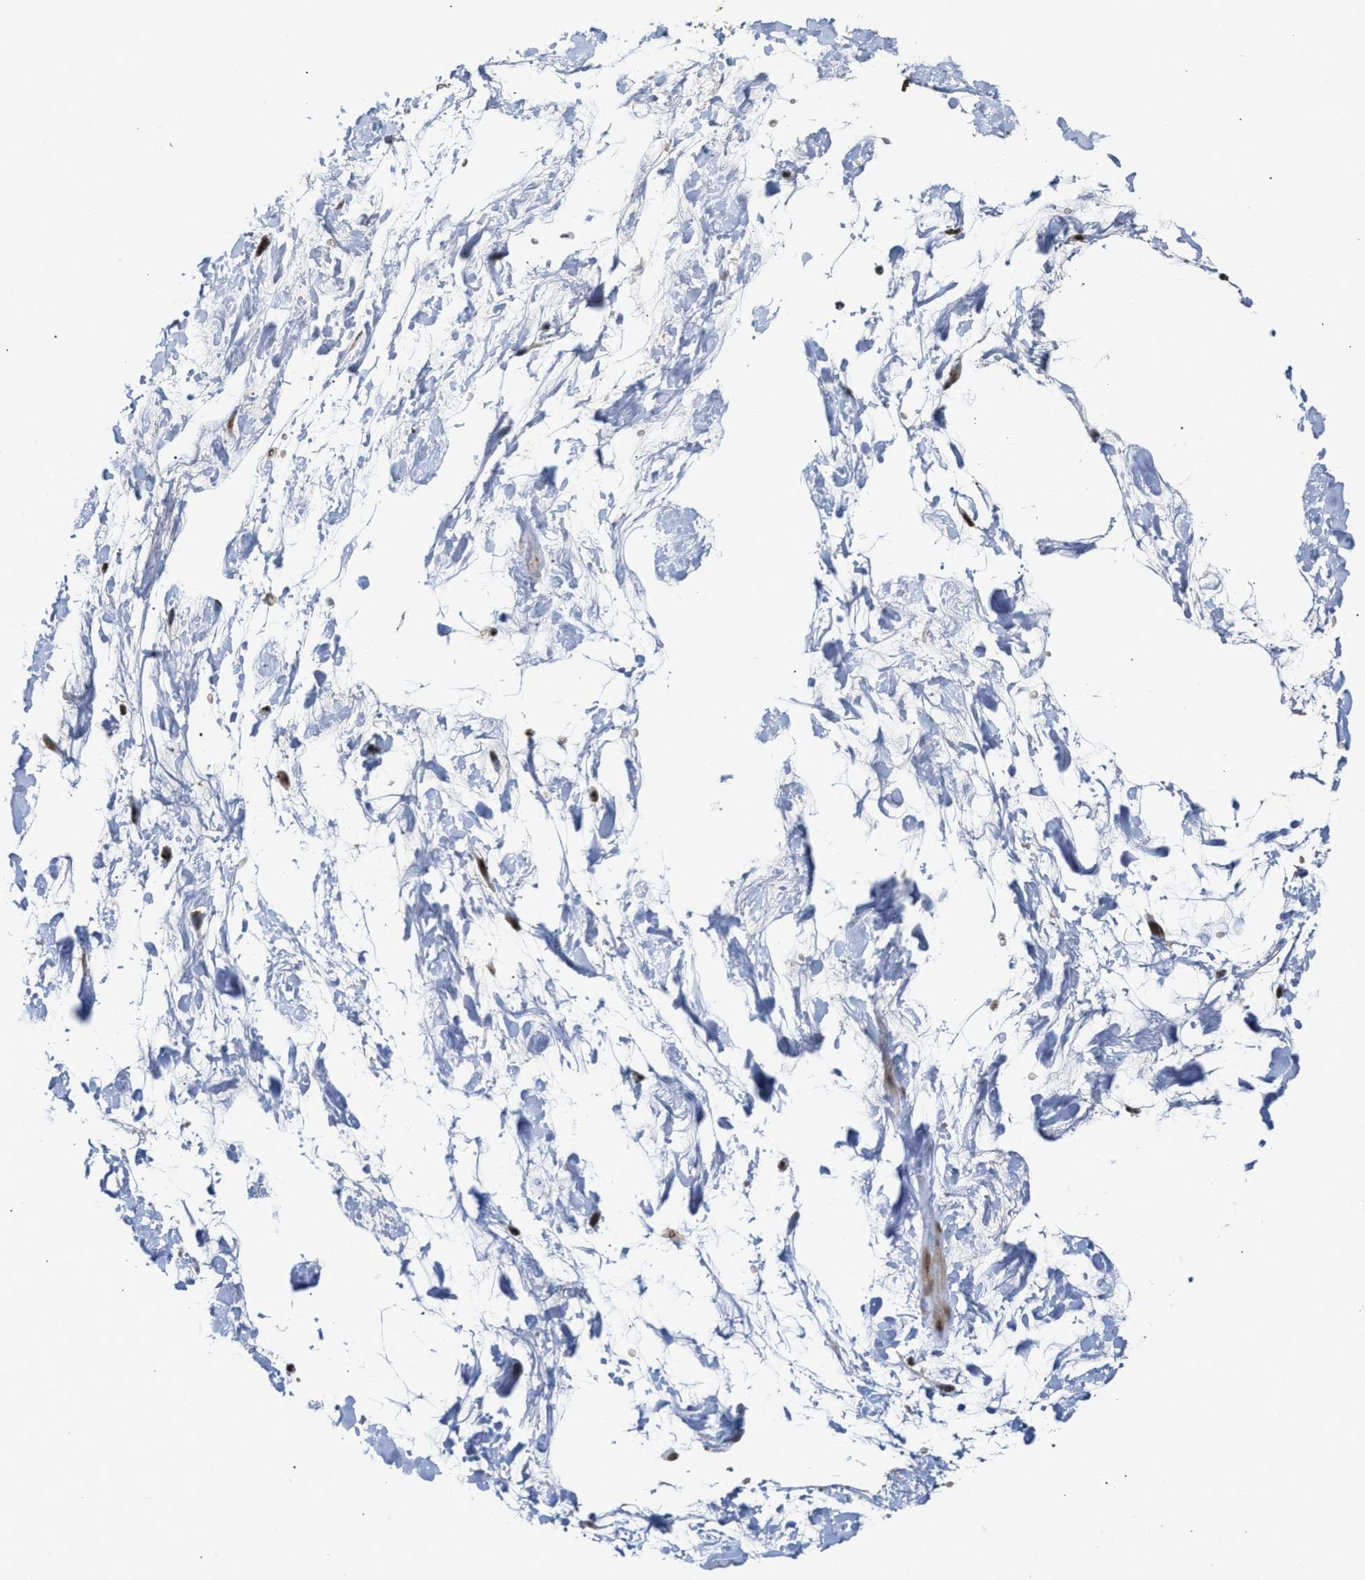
{"staining": {"intensity": "weak", "quantity": ">75%", "location": "cytoplasmic/membranous"}, "tissue": "adipose tissue", "cell_type": "Adipocytes", "image_type": "normal", "snomed": [{"axis": "morphology", "description": "Normal tissue, NOS"}, {"axis": "topography", "description": "Soft tissue"}], "caption": "An immunohistochemistry (IHC) photomicrograph of normal tissue is shown. Protein staining in brown highlights weak cytoplasmic/membranous positivity in adipose tissue within adipocytes.", "gene": "EIF4A3", "patient": {"sex": "male", "age": 72}}